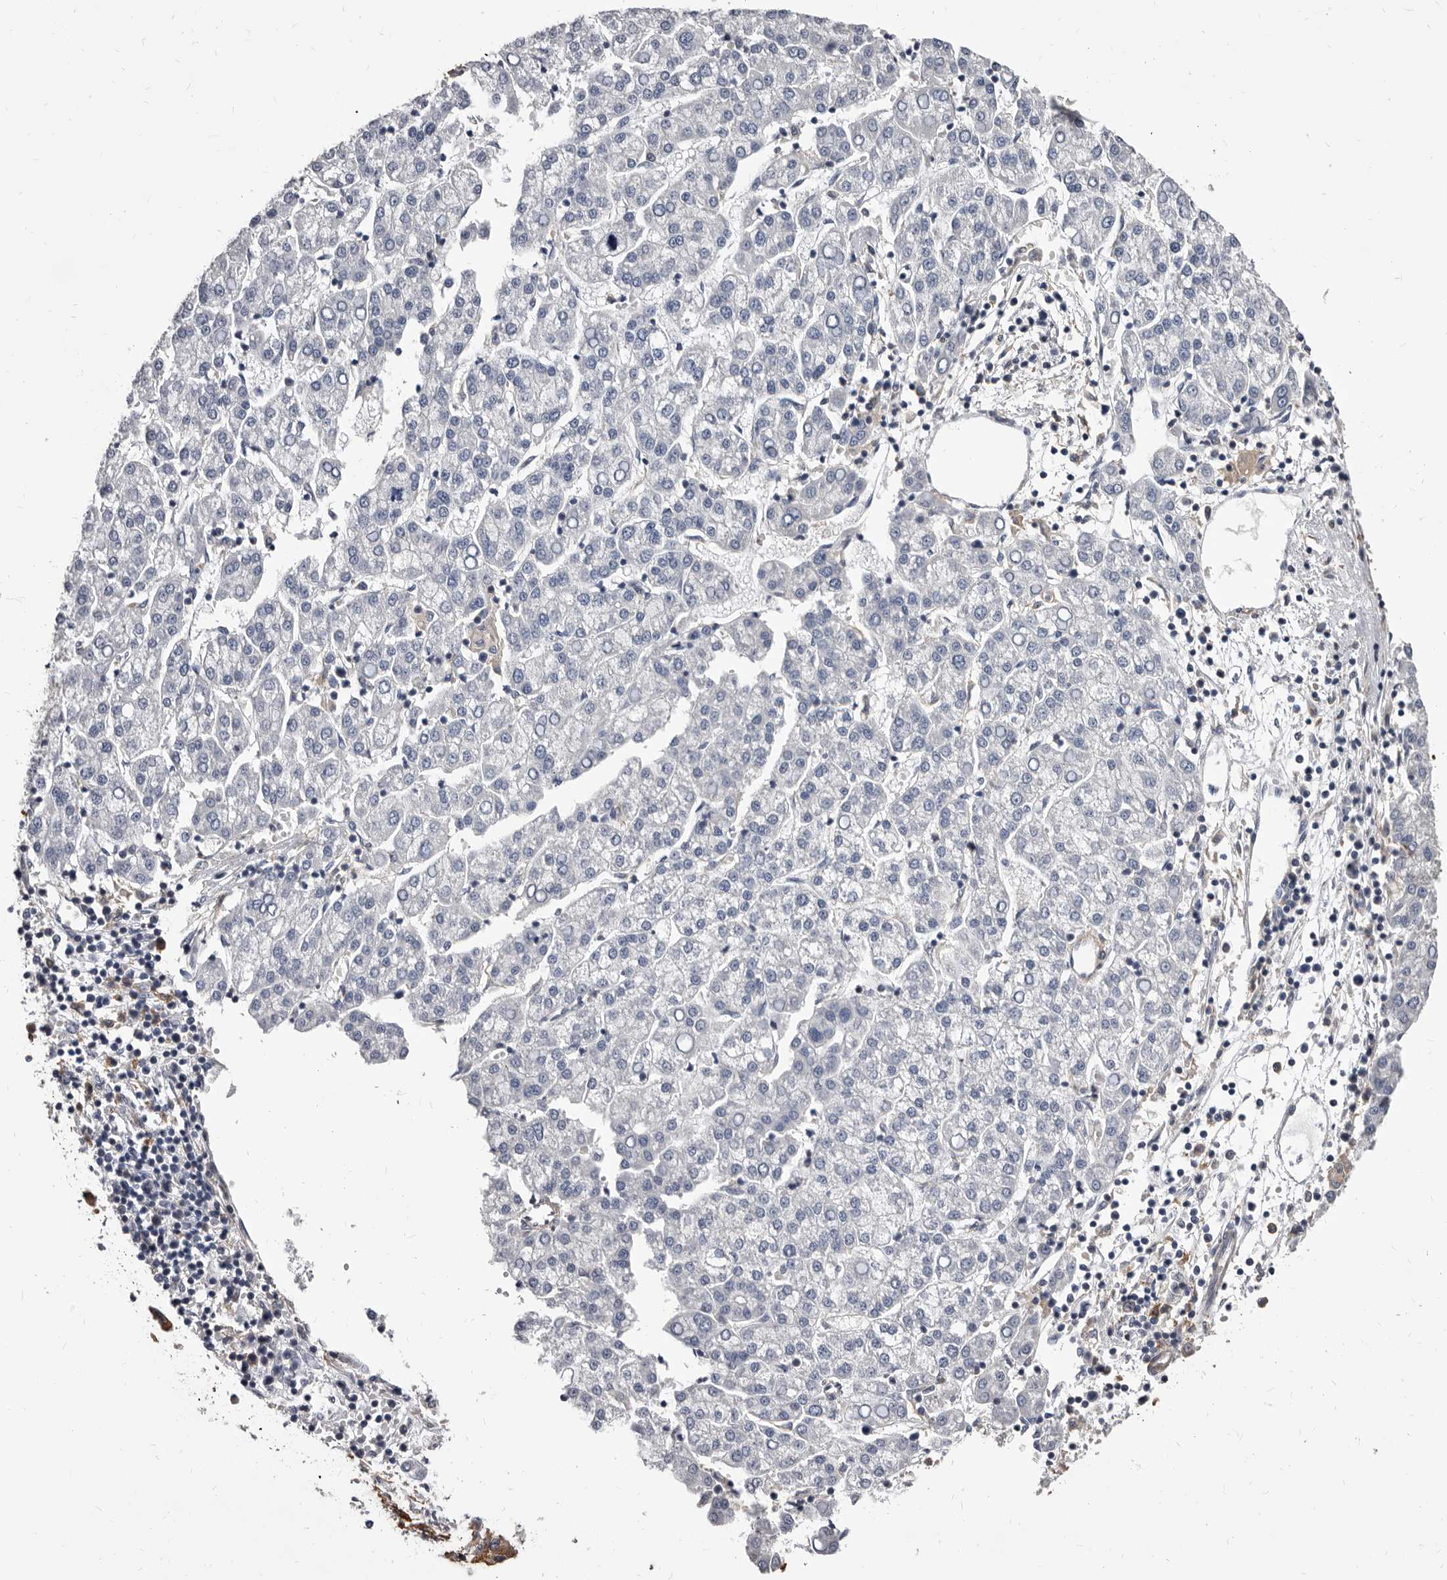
{"staining": {"intensity": "negative", "quantity": "none", "location": "none"}, "tissue": "liver cancer", "cell_type": "Tumor cells", "image_type": "cancer", "snomed": [{"axis": "morphology", "description": "Carcinoma, Hepatocellular, NOS"}, {"axis": "topography", "description": "Liver"}], "caption": "DAB immunohistochemical staining of human hepatocellular carcinoma (liver) reveals no significant staining in tumor cells.", "gene": "NIBAN1", "patient": {"sex": "female", "age": 58}}